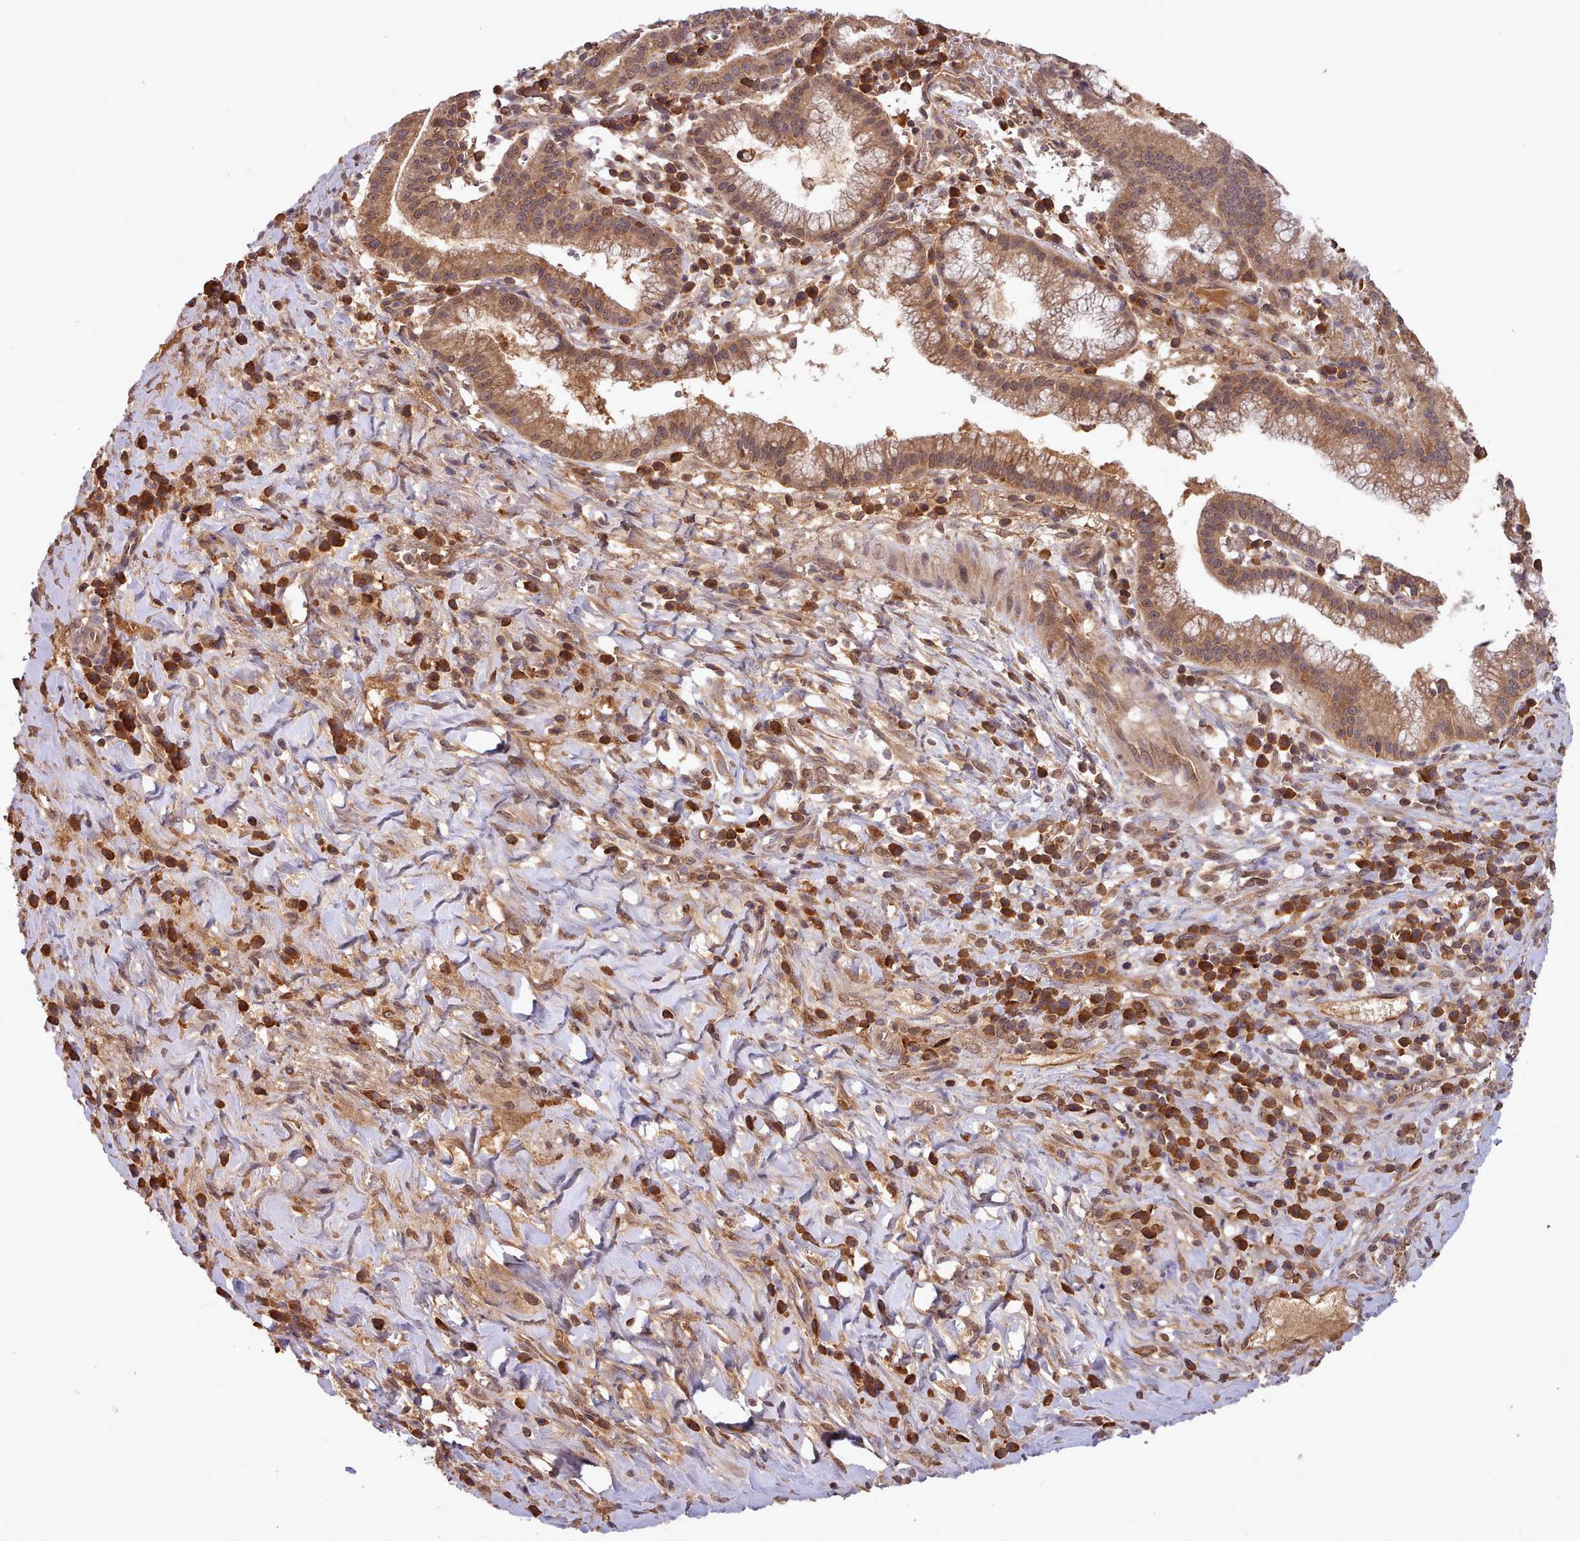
{"staining": {"intensity": "moderate", "quantity": ">75%", "location": "cytoplasmic/membranous"}, "tissue": "pancreatic cancer", "cell_type": "Tumor cells", "image_type": "cancer", "snomed": [{"axis": "morphology", "description": "Adenocarcinoma, NOS"}, {"axis": "topography", "description": "Pancreas"}], "caption": "There is medium levels of moderate cytoplasmic/membranous positivity in tumor cells of adenocarcinoma (pancreatic), as demonstrated by immunohistochemical staining (brown color).", "gene": "PIP4P1", "patient": {"sex": "male", "age": 72}}